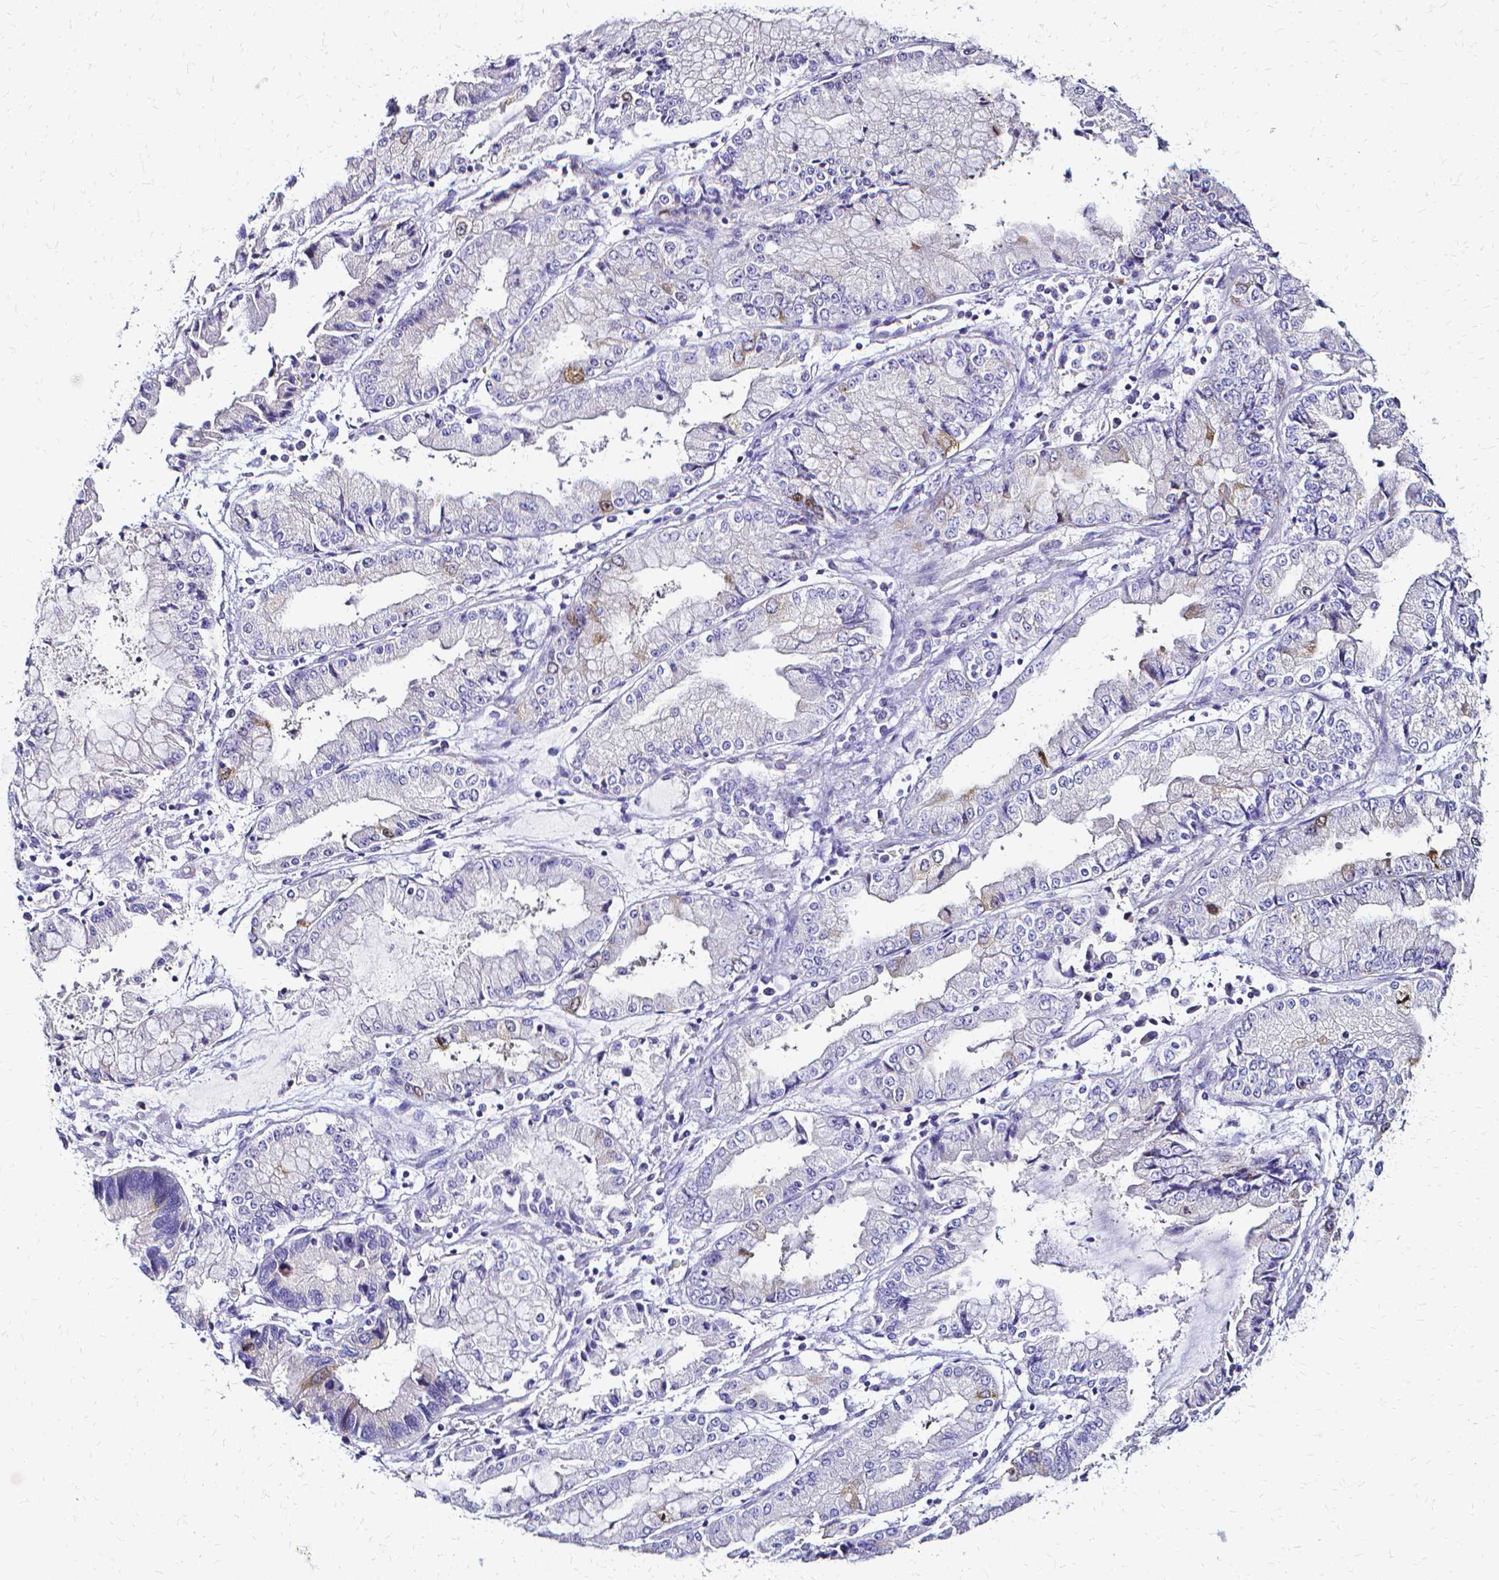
{"staining": {"intensity": "weak", "quantity": "<25%", "location": "cytoplasmic/membranous"}, "tissue": "stomach cancer", "cell_type": "Tumor cells", "image_type": "cancer", "snomed": [{"axis": "morphology", "description": "Adenocarcinoma, NOS"}, {"axis": "topography", "description": "Stomach, upper"}], "caption": "Human stomach cancer stained for a protein using immunohistochemistry (IHC) exhibits no expression in tumor cells.", "gene": "CCNB1", "patient": {"sex": "female", "age": 74}}